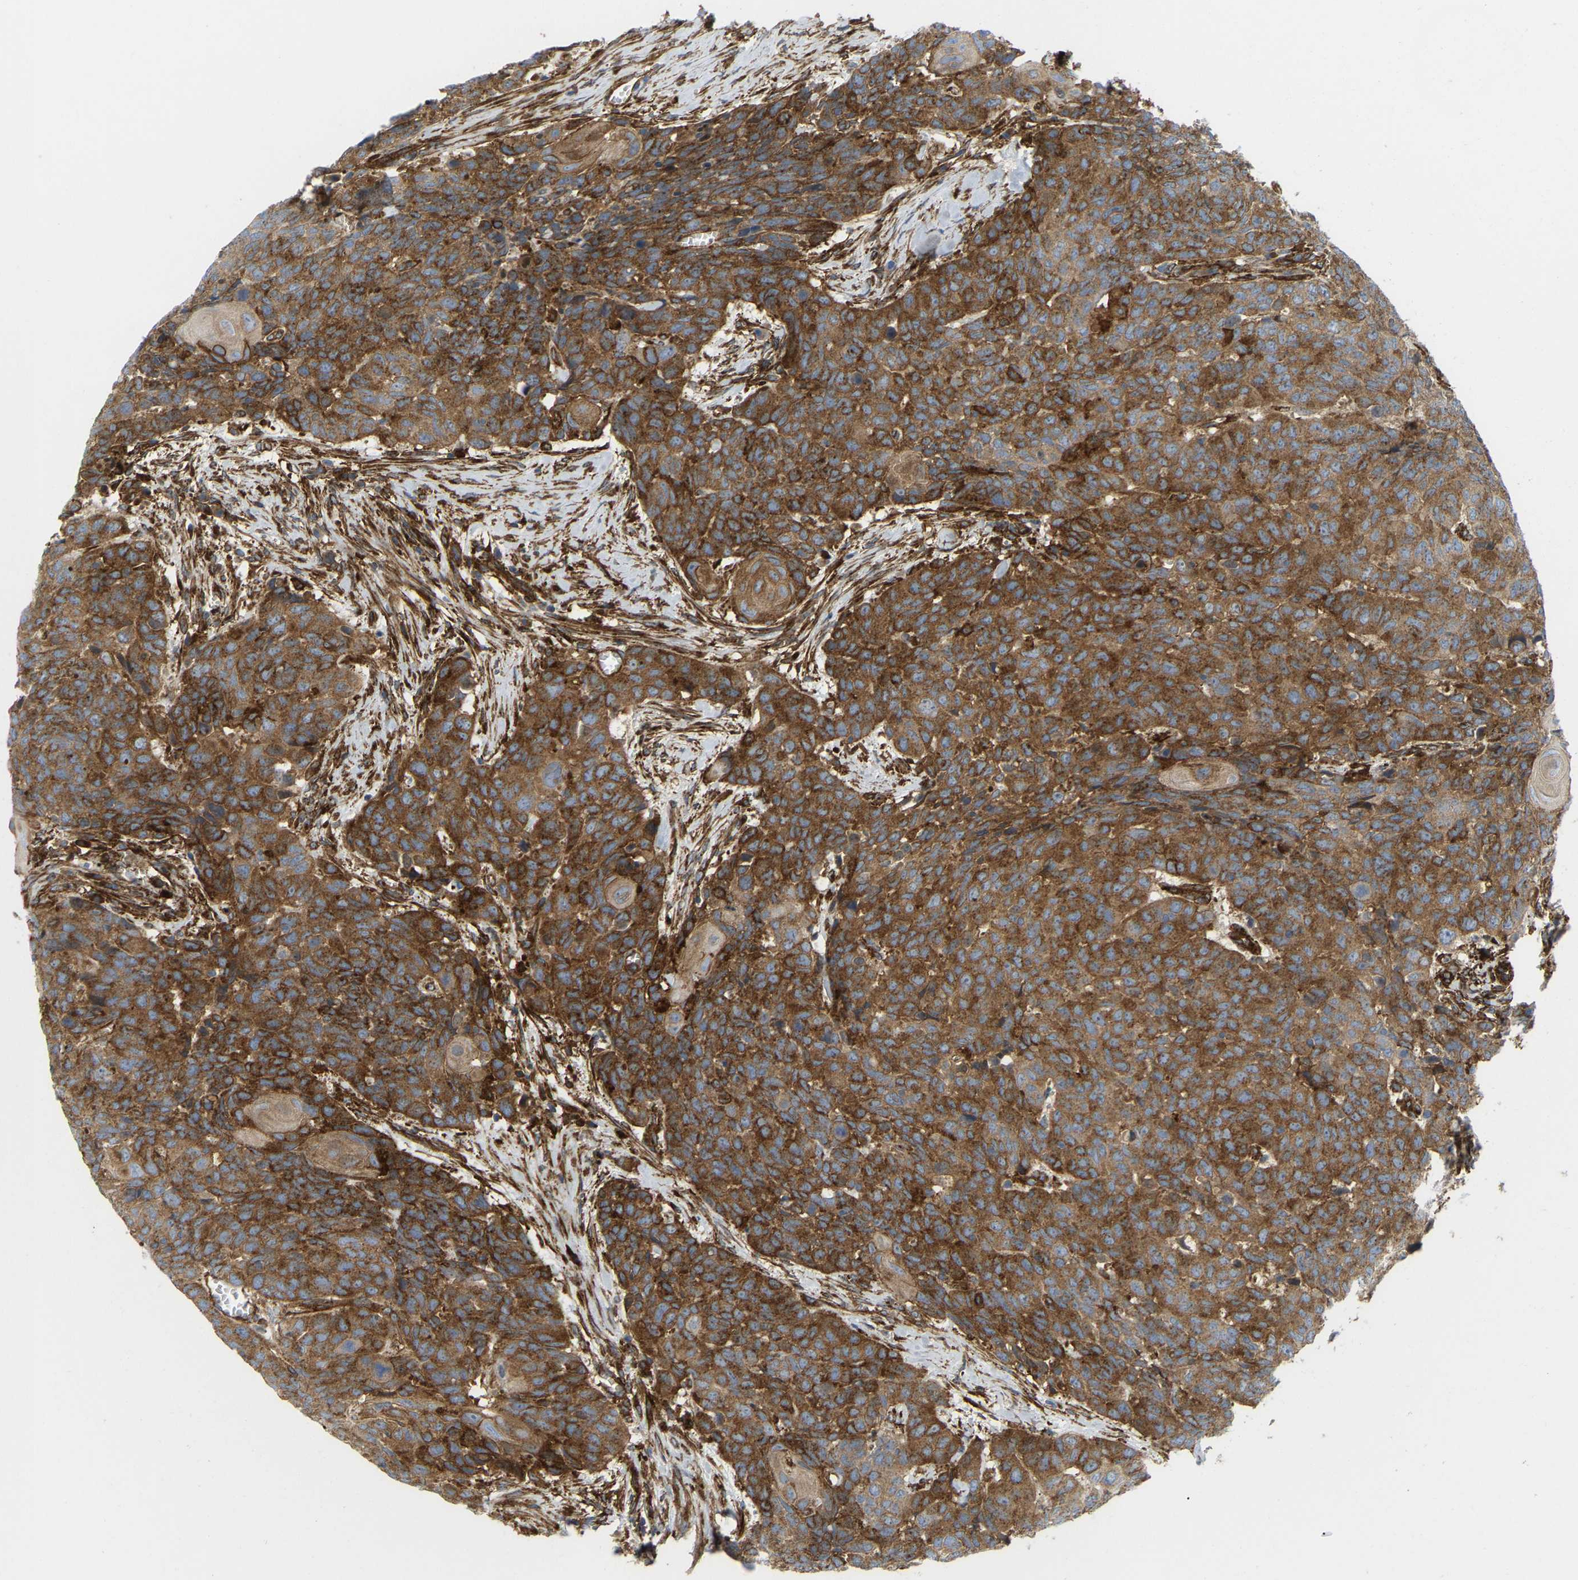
{"staining": {"intensity": "moderate", "quantity": ">75%", "location": "cytoplasmic/membranous"}, "tissue": "head and neck cancer", "cell_type": "Tumor cells", "image_type": "cancer", "snomed": [{"axis": "morphology", "description": "Squamous cell carcinoma, NOS"}, {"axis": "topography", "description": "Head-Neck"}], "caption": "This histopathology image exhibits head and neck squamous cell carcinoma stained with immunohistochemistry (IHC) to label a protein in brown. The cytoplasmic/membranous of tumor cells show moderate positivity for the protein. Nuclei are counter-stained blue.", "gene": "PICALM", "patient": {"sex": "male", "age": 66}}